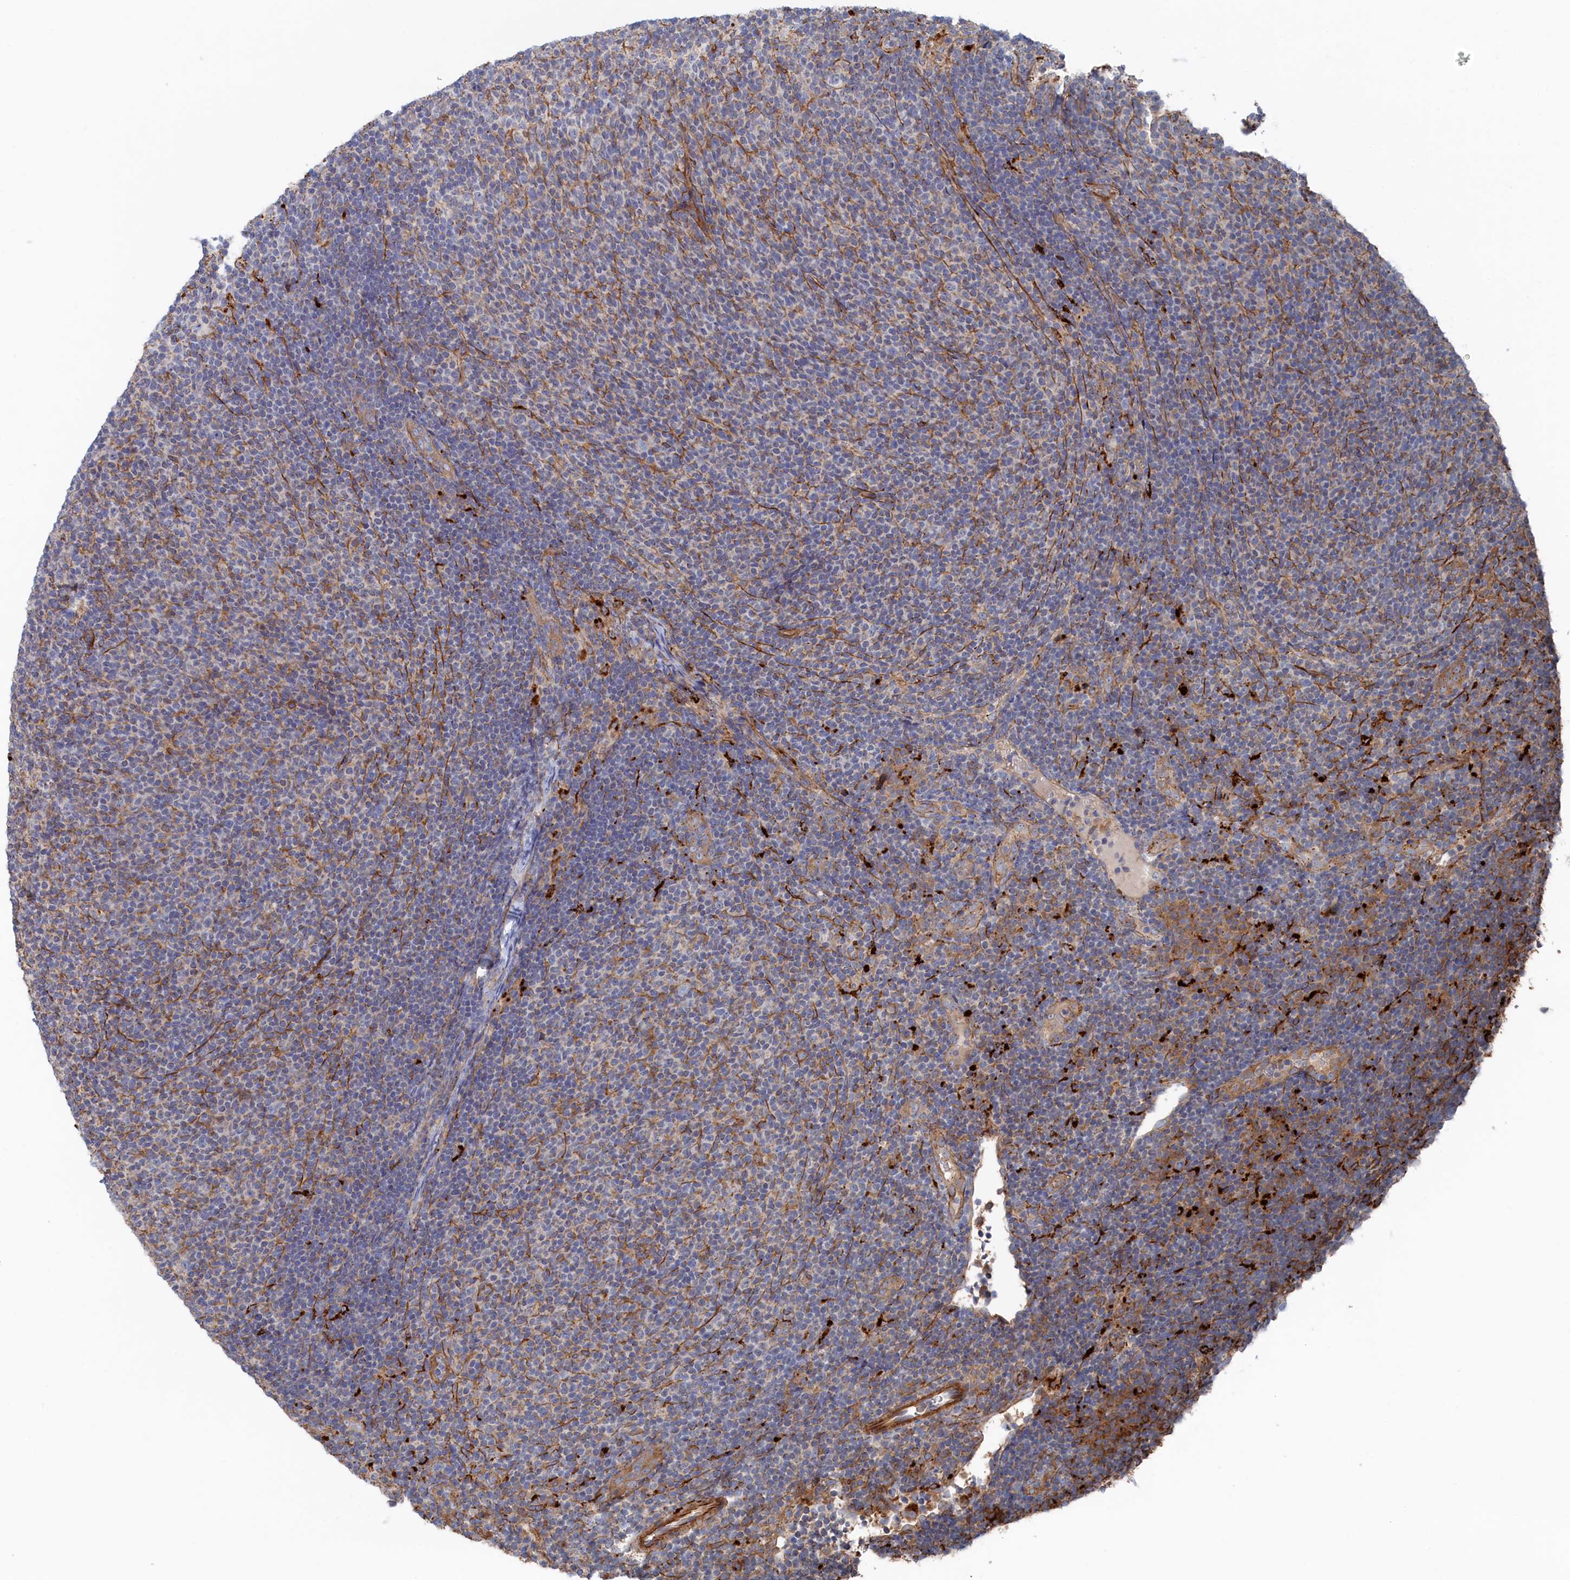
{"staining": {"intensity": "negative", "quantity": "none", "location": "none"}, "tissue": "lymphoma", "cell_type": "Tumor cells", "image_type": "cancer", "snomed": [{"axis": "morphology", "description": "Malignant lymphoma, non-Hodgkin's type, Low grade"}, {"axis": "topography", "description": "Lymph node"}], "caption": "Human lymphoma stained for a protein using immunohistochemistry shows no staining in tumor cells.", "gene": "FILIP1L", "patient": {"sex": "male", "age": 66}}